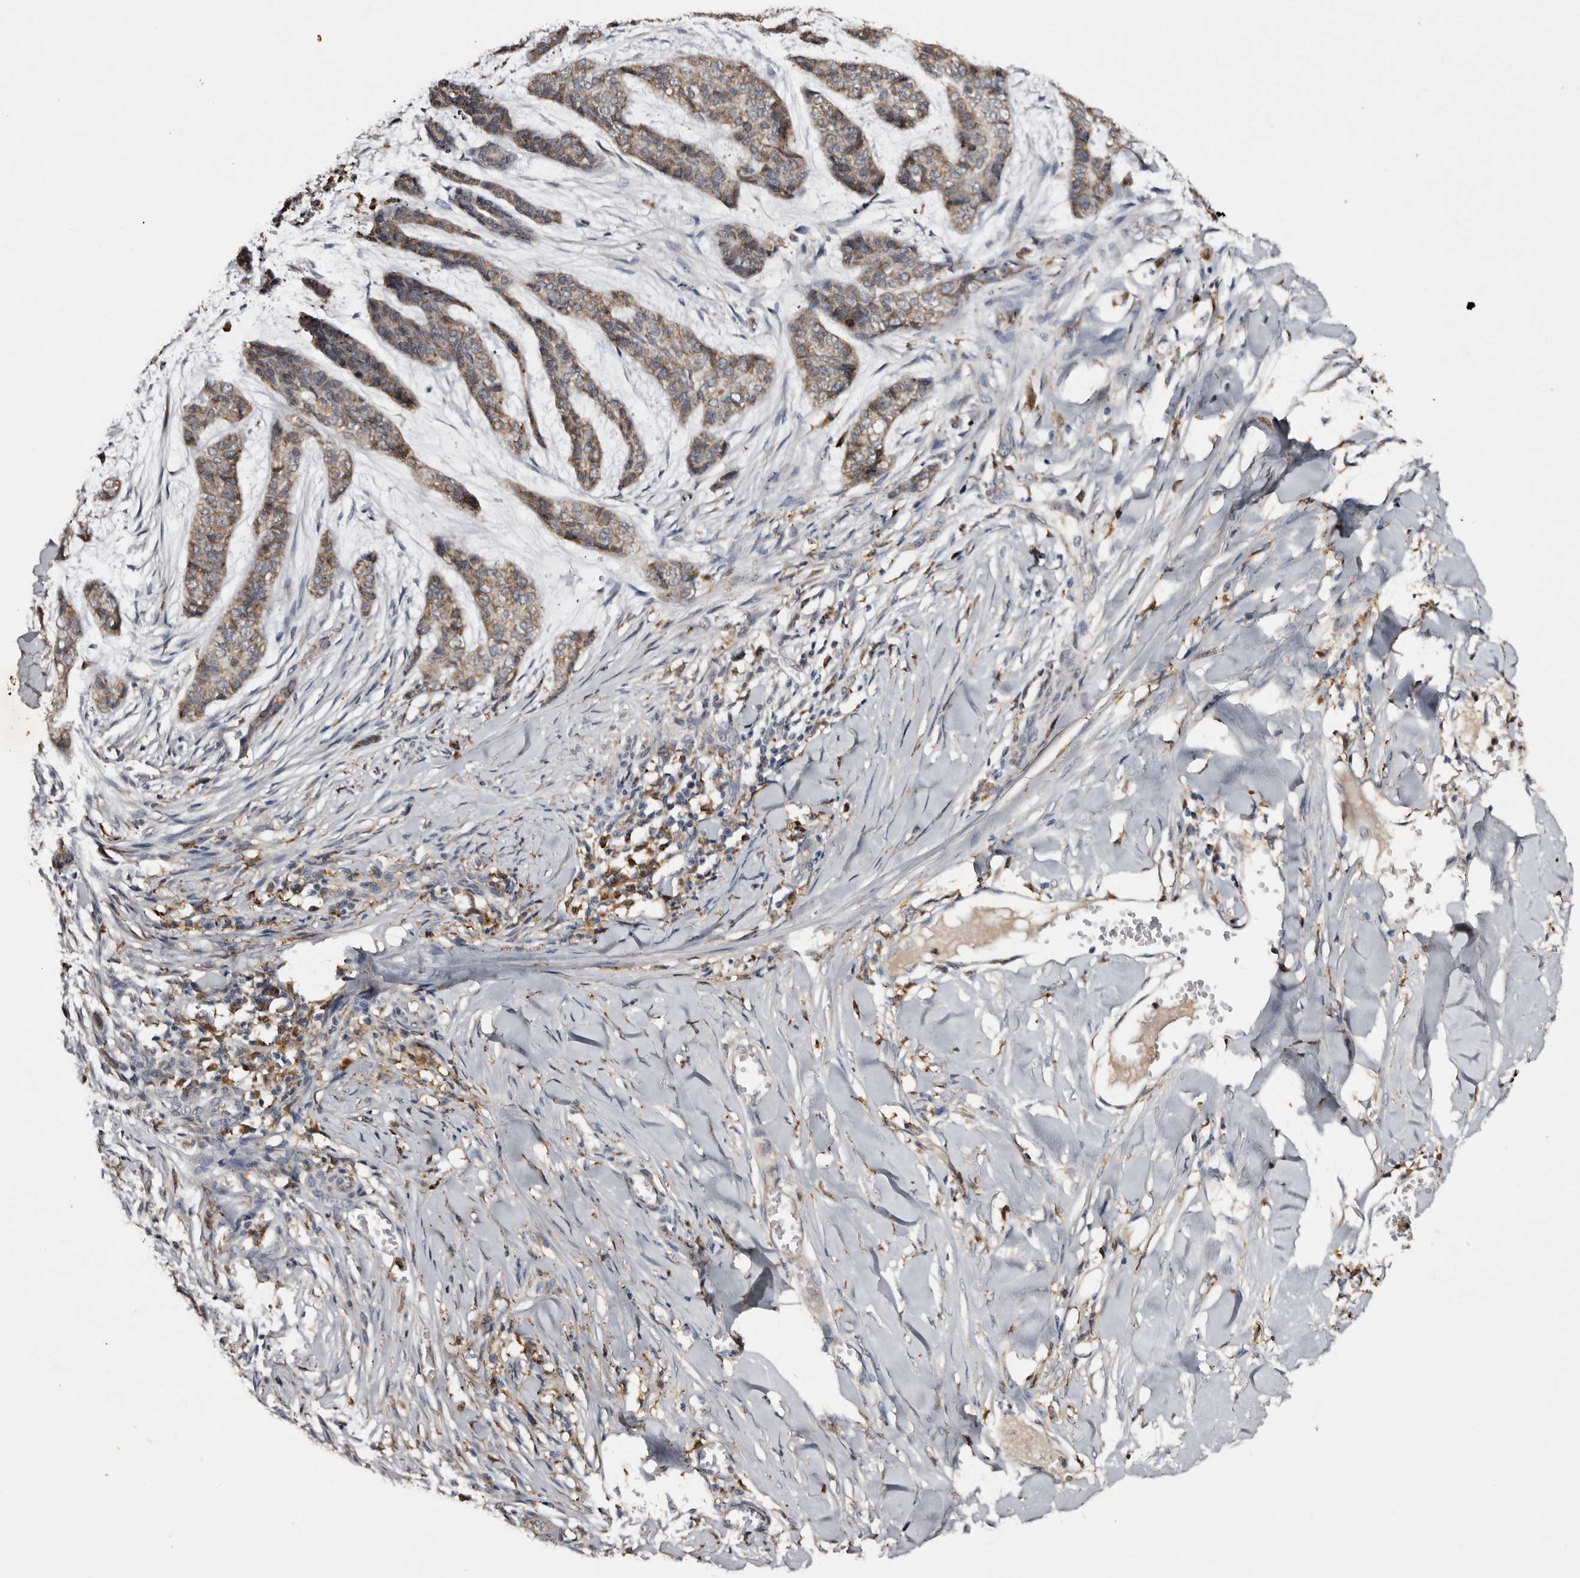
{"staining": {"intensity": "weak", "quantity": "25%-75%", "location": "cytoplasmic/membranous"}, "tissue": "skin cancer", "cell_type": "Tumor cells", "image_type": "cancer", "snomed": [{"axis": "morphology", "description": "Basal cell carcinoma"}, {"axis": "topography", "description": "Skin"}], "caption": "Protein expression analysis of skin cancer (basal cell carcinoma) exhibits weak cytoplasmic/membranous positivity in about 25%-75% of tumor cells.", "gene": "INKA2", "patient": {"sex": "female", "age": 64}}